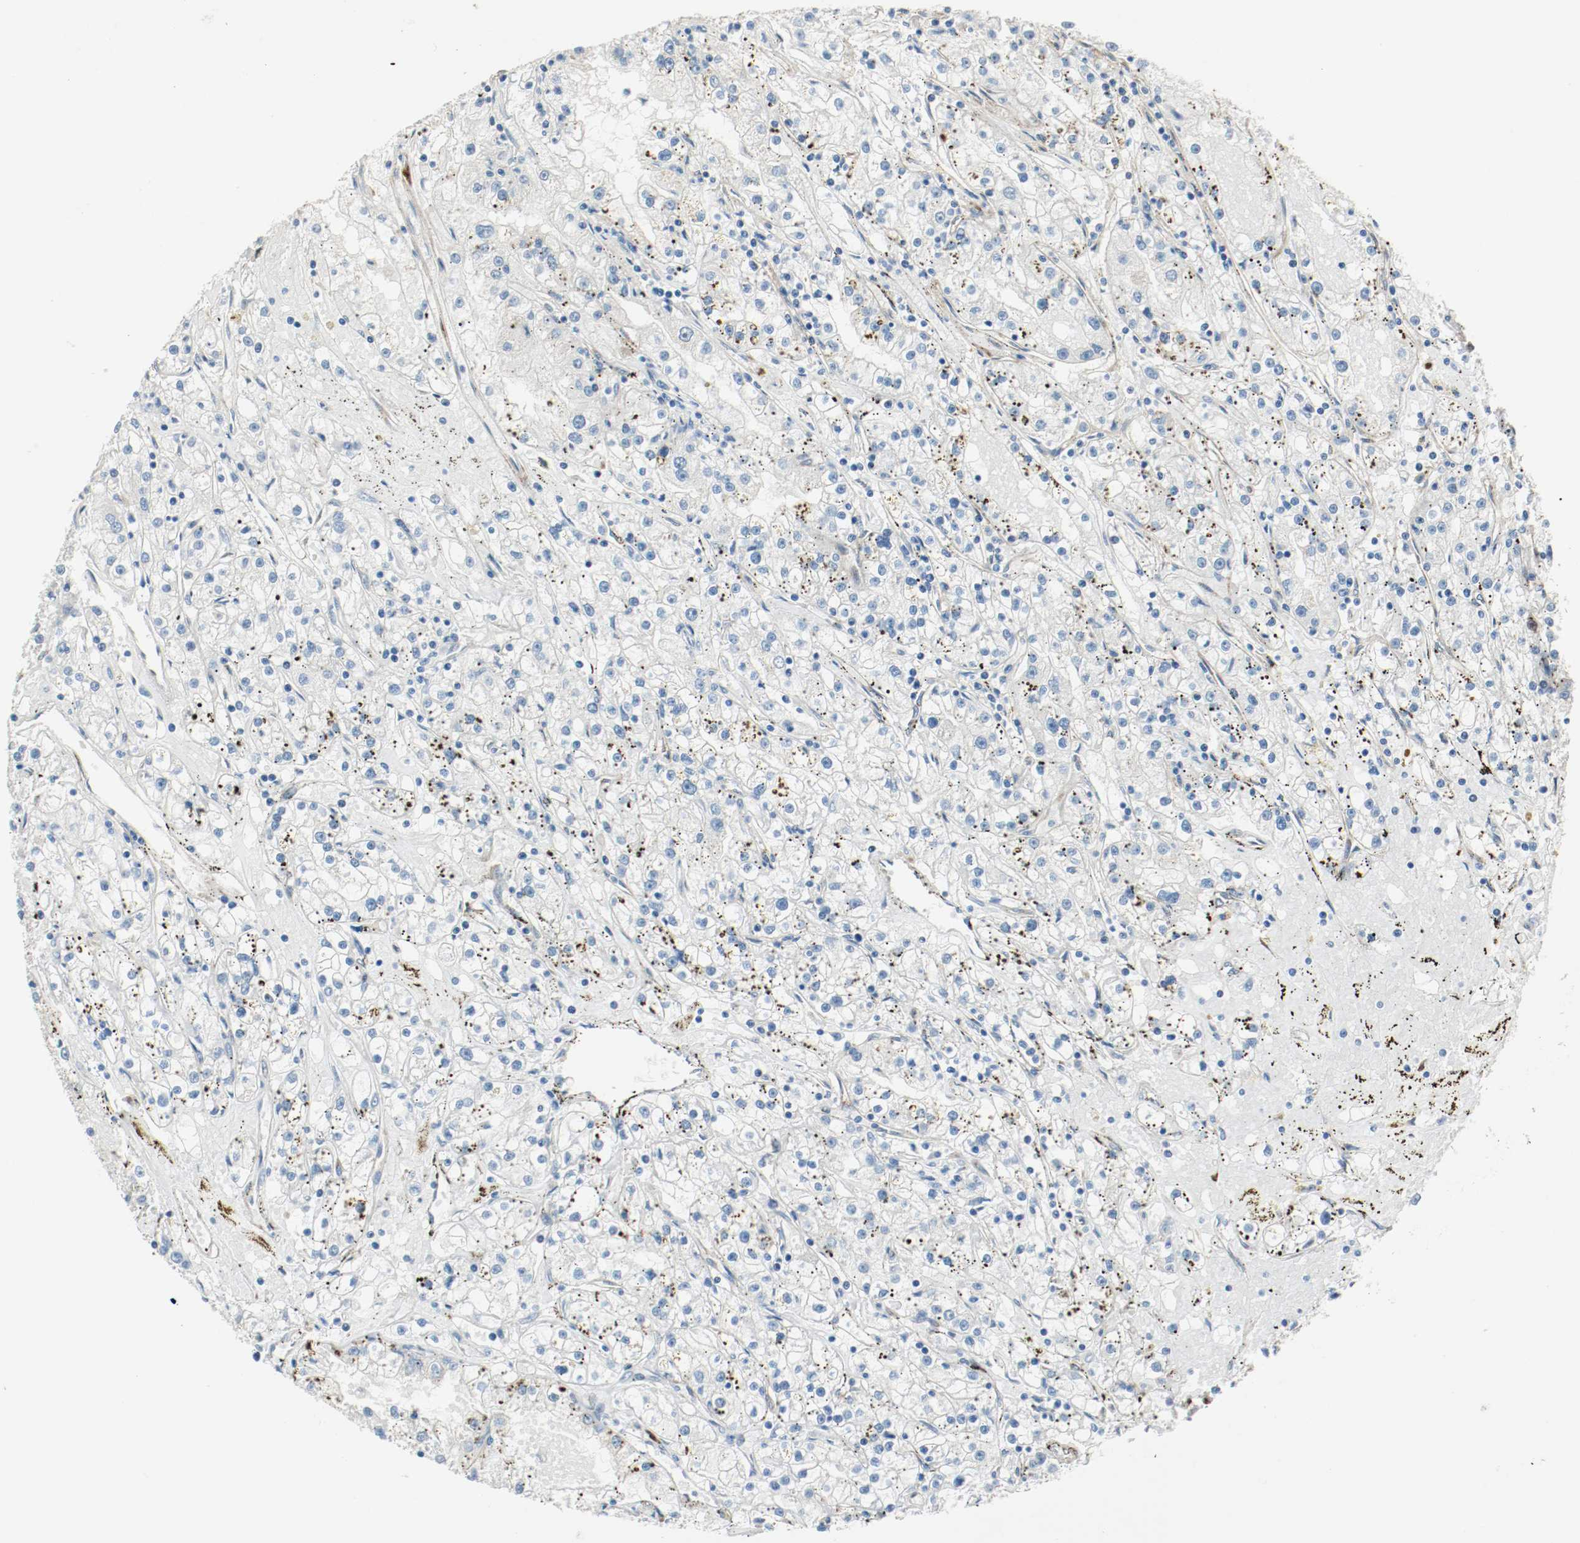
{"staining": {"intensity": "negative", "quantity": "none", "location": "none"}, "tissue": "renal cancer", "cell_type": "Tumor cells", "image_type": "cancer", "snomed": [{"axis": "morphology", "description": "Adenocarcinoma, NOS"}, {"axis": "topography", "description": "Kidney"}], "caption": "IHC of renal adenocarcinoma shows no expression in tumor cells.", "gene": "LAMB1", "patient": {"sex": "male", "age": 56}}